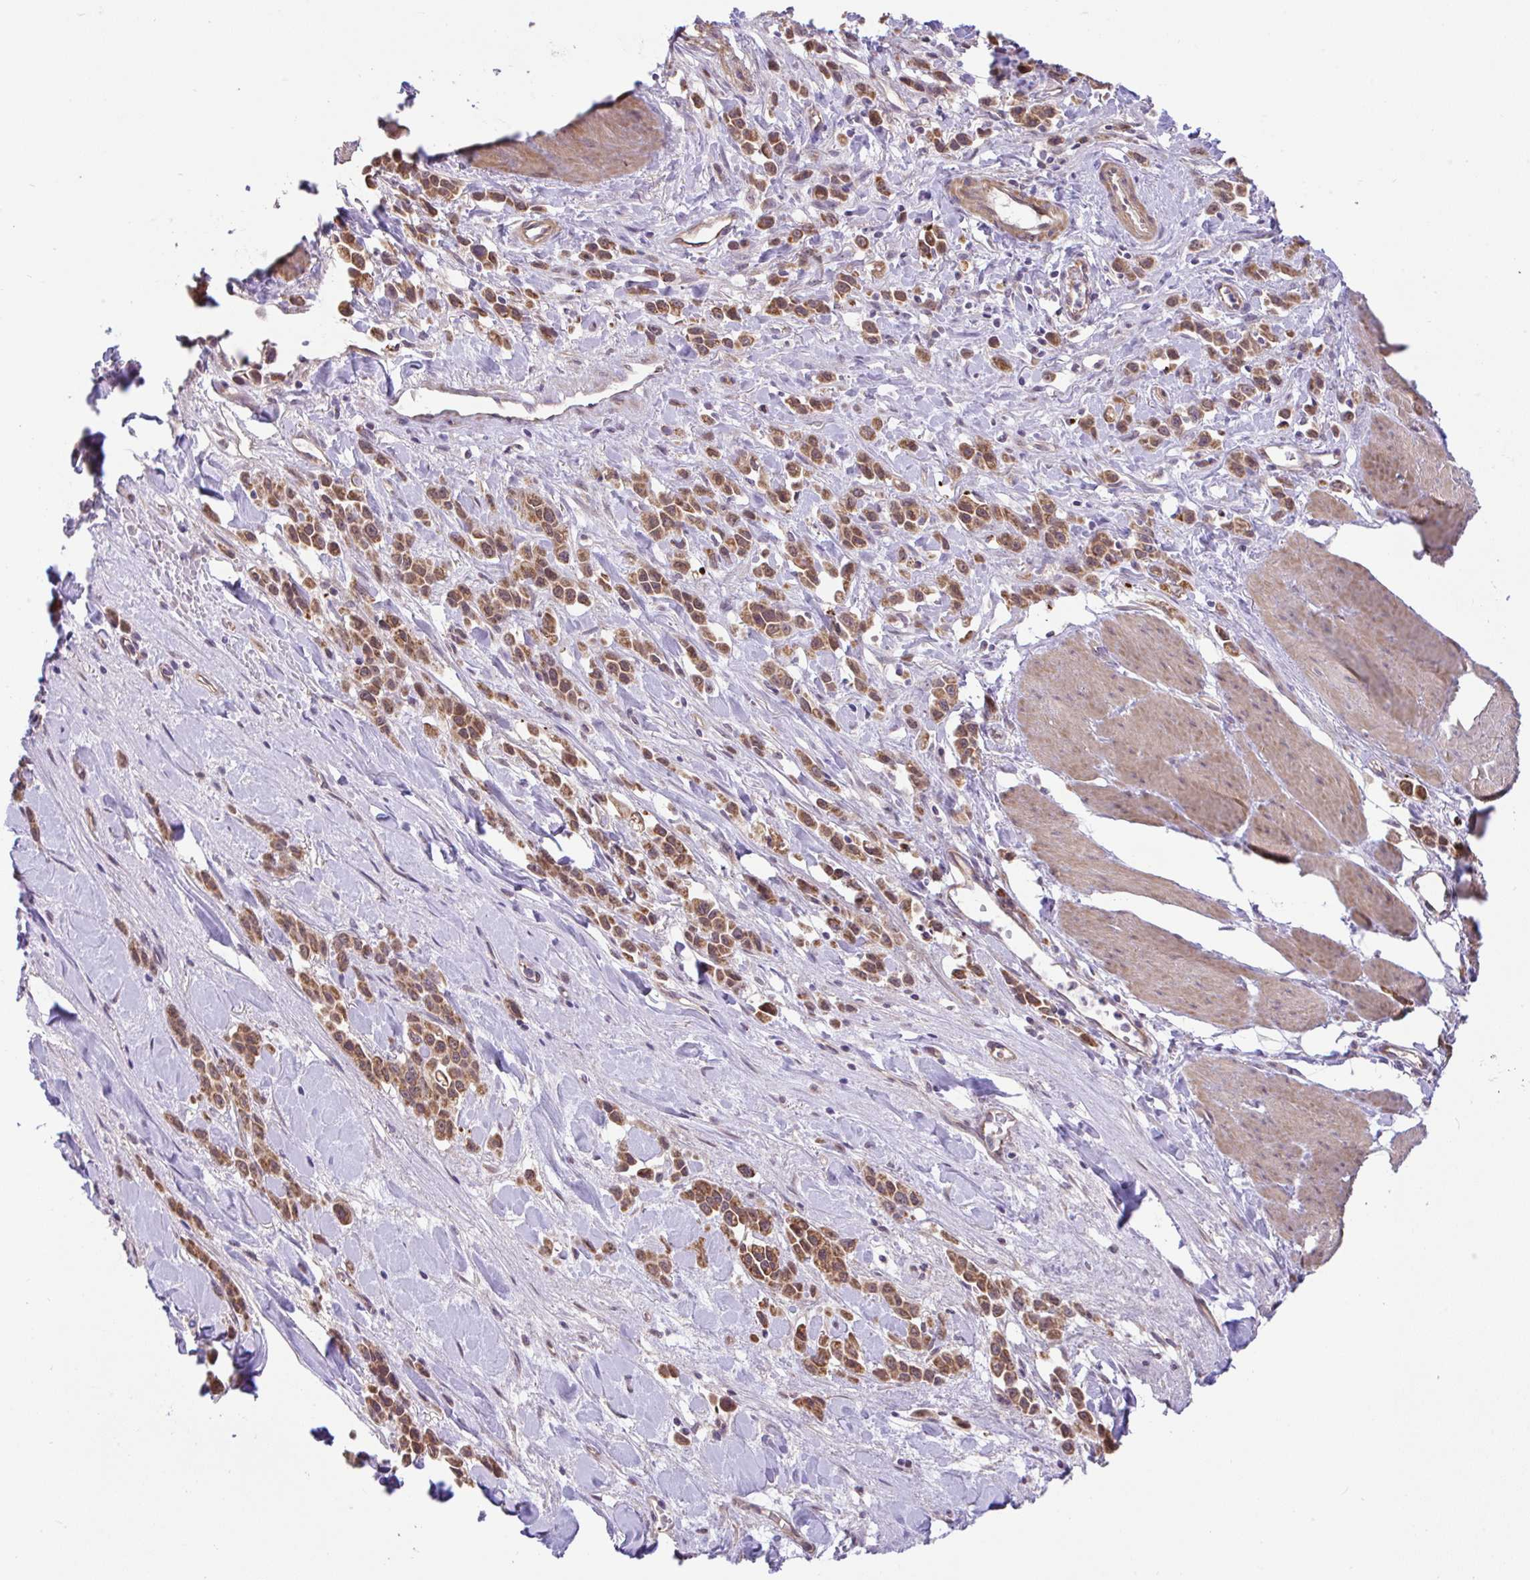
{"staining": {"intensity": "moderate", "quantity": ">75%", "location": "cytoplasmic/membranous,nuclear"}, "tissue": "stomach cancer", "cell_type": "Tumor cells", "image_type": "cancer", "snomed": [{"axis": "morphology", "description": "Adenocarcinoma, NOS"}, {"axis": "topography", "description": "Stomach"}], "caption": "Immunohistochemistry (DAB (3,3'-diaminobenzidine)) staining of human stomach adenocarcinoma reveals moderate cytoplasmic/membranous and nuclear protein positivity in approximately >75% of tumor cells. Nuclei are stained in blue.", "gene": "DLEU7", "patient": {"sex": "male", "age": 47}}